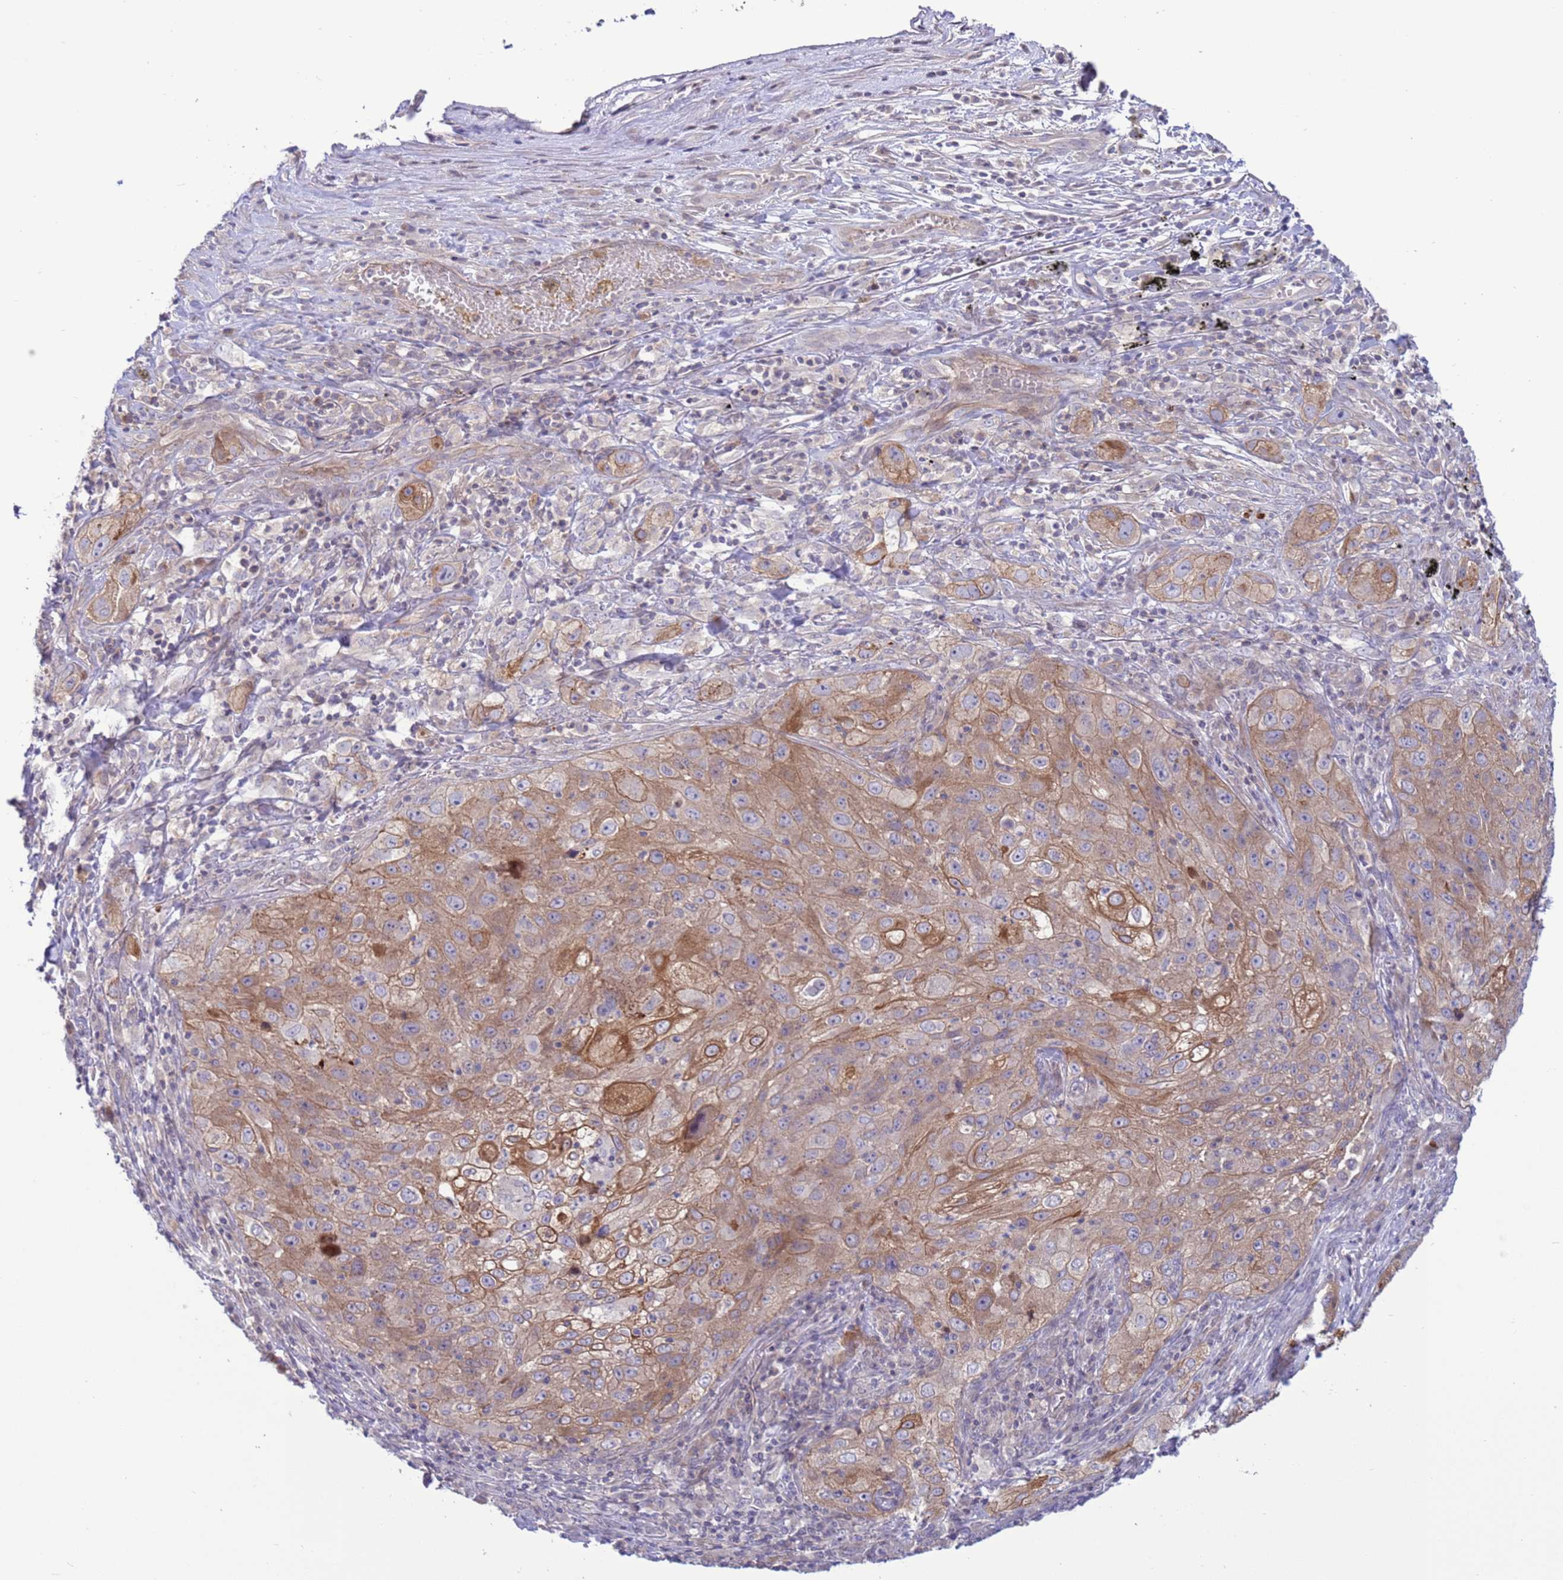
{"staining": {"intensity": "moderate", "quantity": ">75%", "location": "cytoplasmic/membranous"}, "tissue": "lung cancer", "cell_type": "Tumor cells", "image_type": "cancer", "snomed": [{"axis": "morphology", "description": "Squamous cell carcinoma, NOS"}, {"axis": "topography", "description": "Lung"}], "caption": "Lung squamous cell carcinoma stained with a brown dye shows moderate cytoplasmic/membranous positive staining in about >75% of tumor cells.", "gene": "GJA10", "patient": {"sex": "female", "age": 69}}